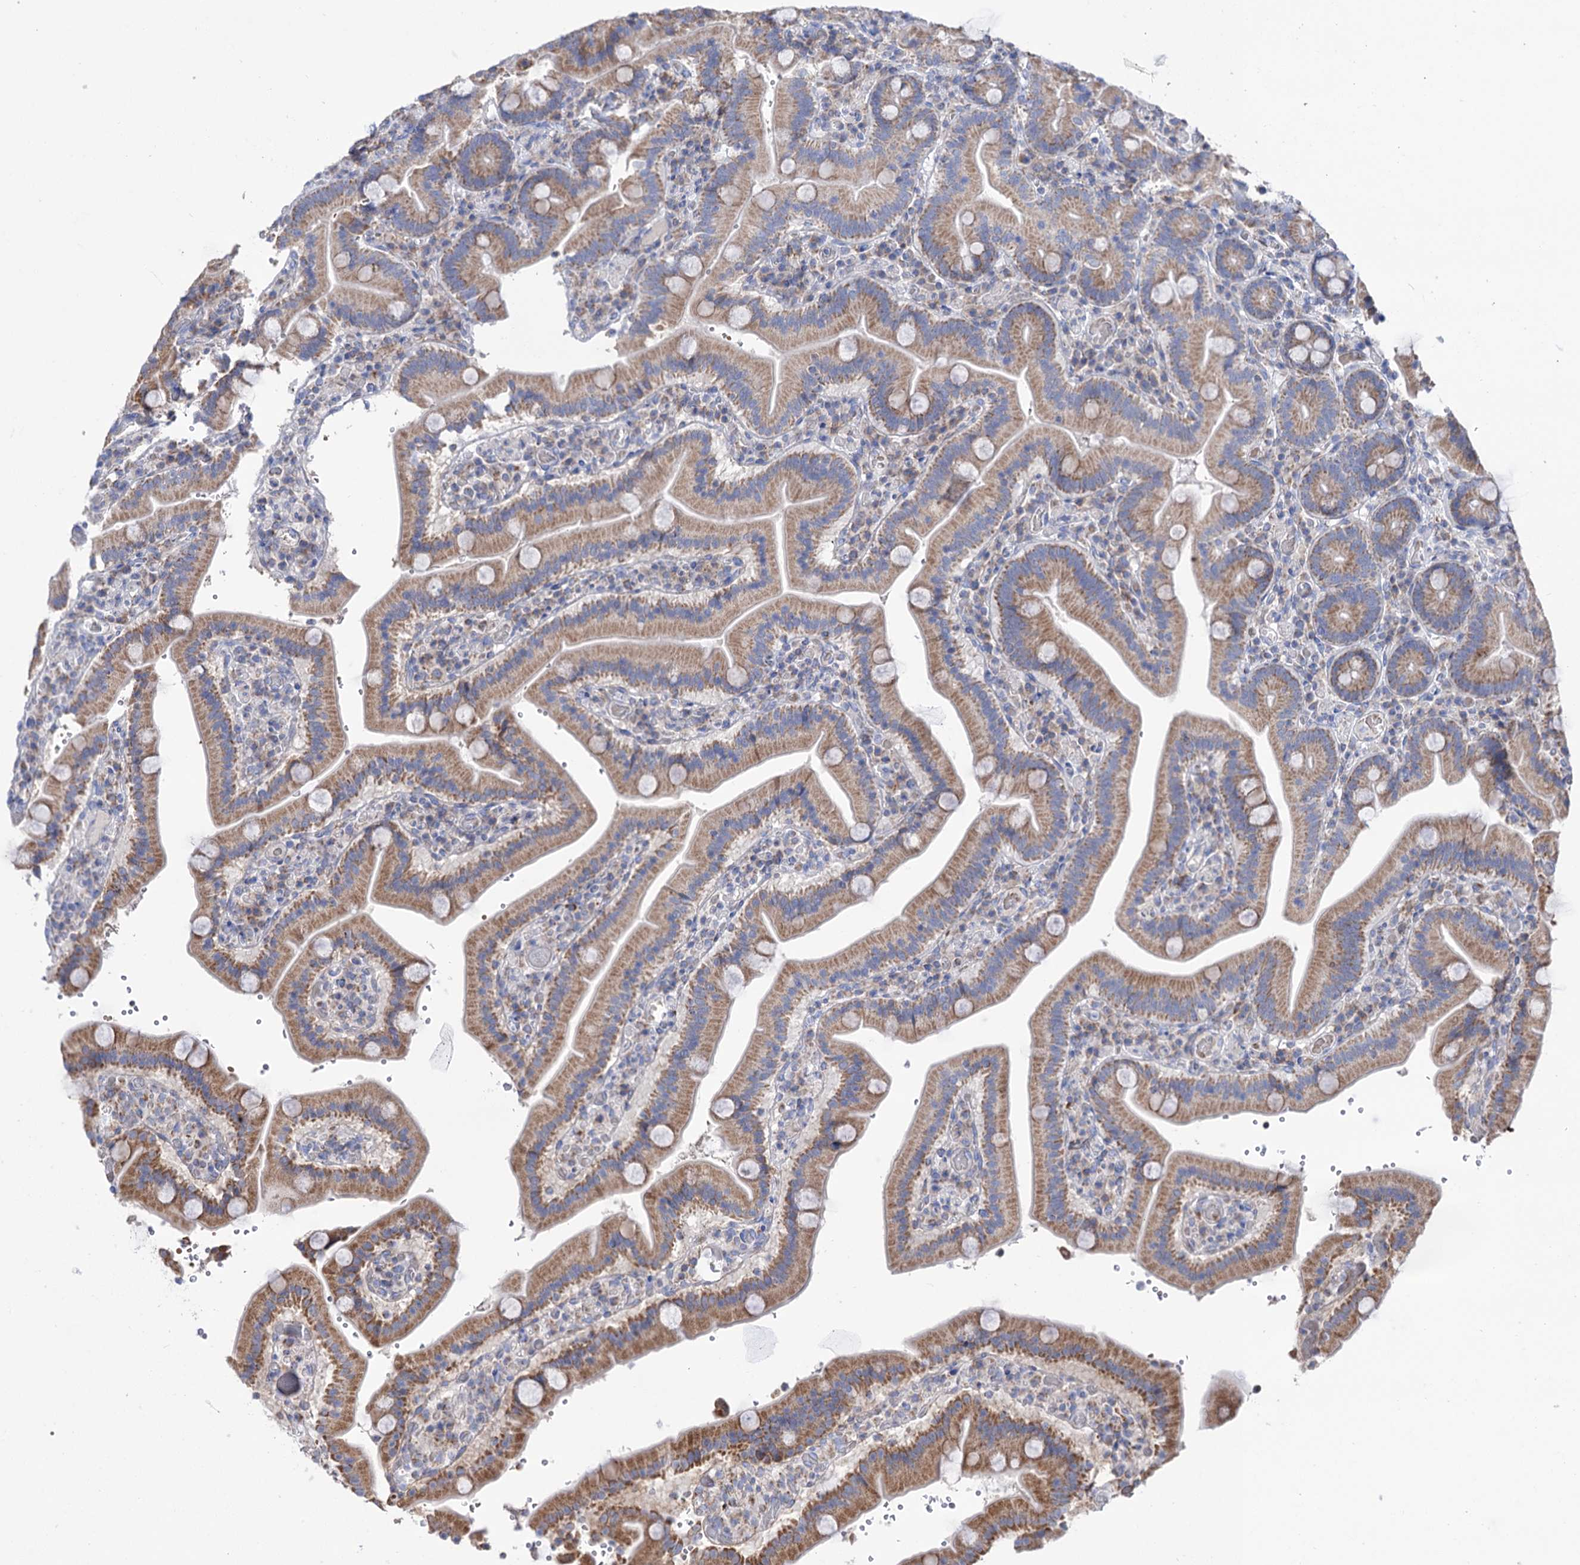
{"staining": {"intensity": "moderate", "quantity": ">75%", "location": "cytoplasmic/membranous"}, "tissue": "duodenum", "cell_type": "Glandular cells", "image_type": "normal", "snomed": [{"axis": "morphology", "description": "Normal tissue, NOS"}, {"axis": "topography", "description": "Duodenum"}], "caption": "The immunohistochemical stain highlights moderate cytoplasmic/membranous expression in glandular cells of benign duodenum. (brown staining indicates protein expression, while blue staining denotes nuclei).", "gene": "YARS2", "patient": {"sex": "female", "age": 62}}